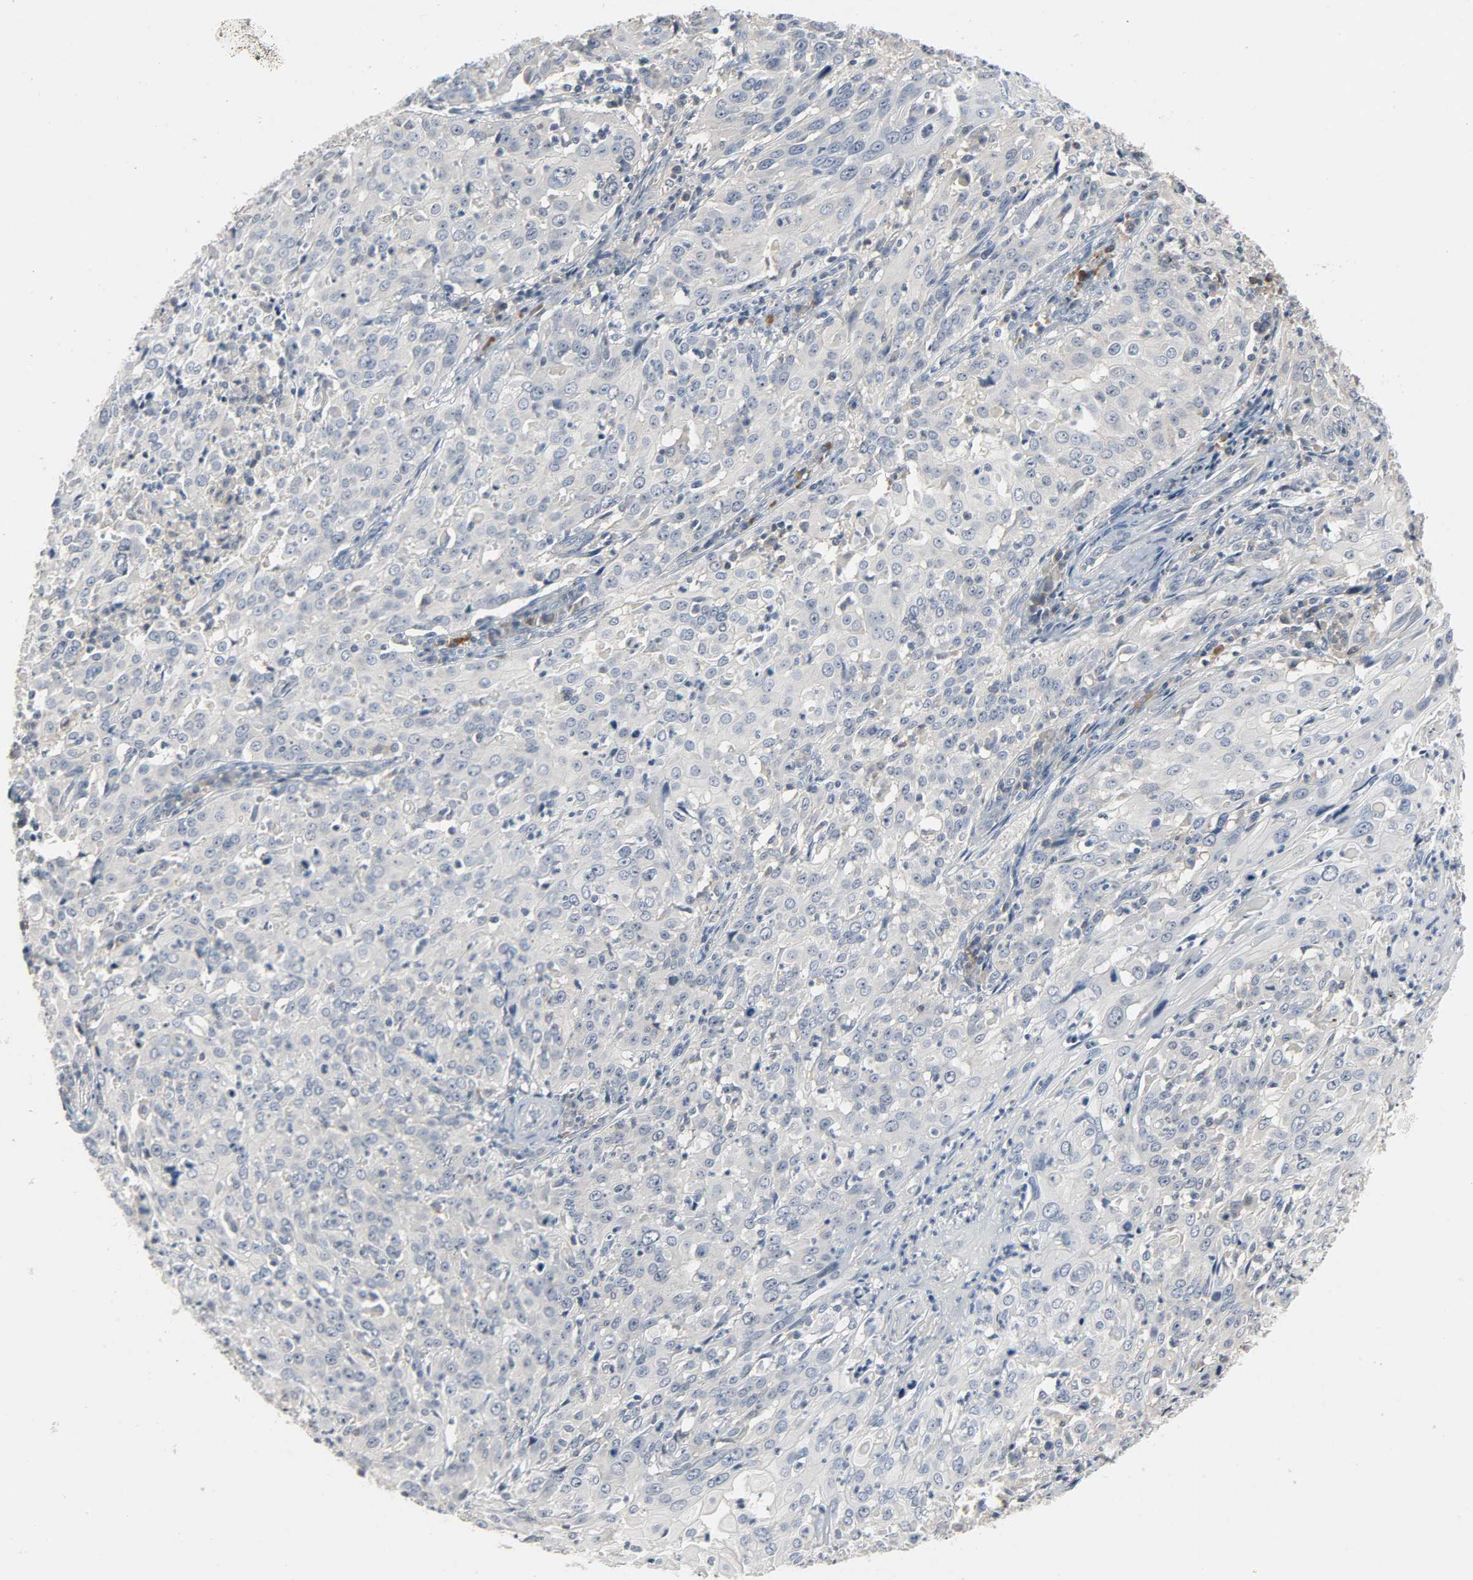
{"staining": {"intensity": "negative", "quantity": "none", "location": "none"}, "tissue": "cervical cancer", "cell_type": "Tumor cells", "image_type": "cancer", "snomed": [{"axis": "morphology", "description": "Squamous cell carcinoma, NOS"}, {"axis": "topography", "description": "Cervix"}], "caption": "An immunohistochemistry (IHC) photomicrograph of cervical squamous cell carcinoma is shown. There is no staining in tumor cells of cervical squamous cell carcinoma. (Immunohistochemistry, brightfield microscopy, high magnification).", "gene": "CD4", "patient": {"sex": "female", "age": 39}}